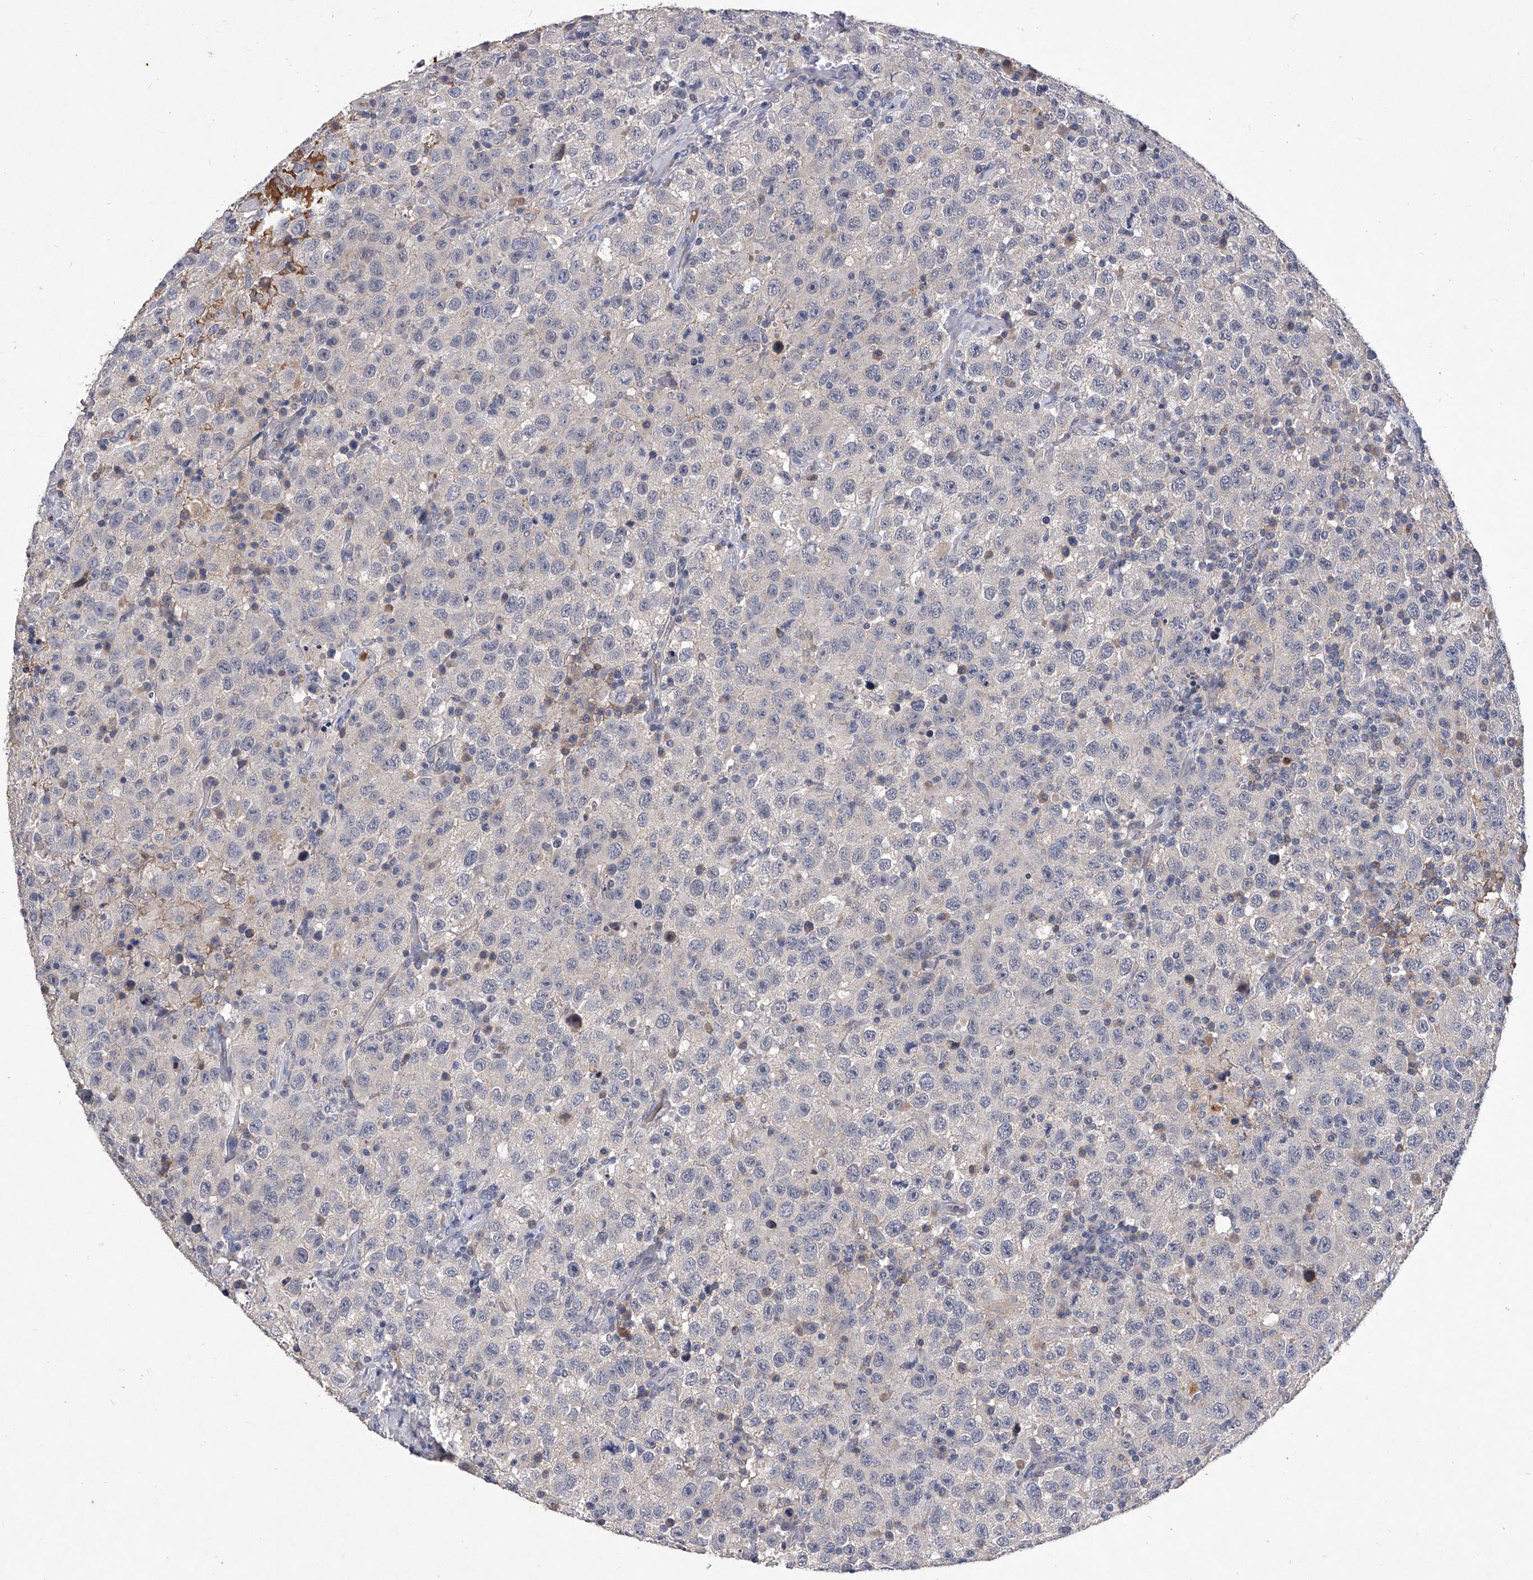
{"staining": {"intensity": "negative", "quantity": "none", "location": "none"}, "tissue": "testis cancer", "cell_type": "Tumor cells", "image_type": "cancer", "snomed": [{"axis": "morphology", "description": "Seminoma, NOS"}, {"axis": "topography", "description": "Testis"}], "caption": "Tumor cells are negative for brown protein staining in testis seminoma.", "gene": "C5", "patient": {"sex": "male", "age": 41}}